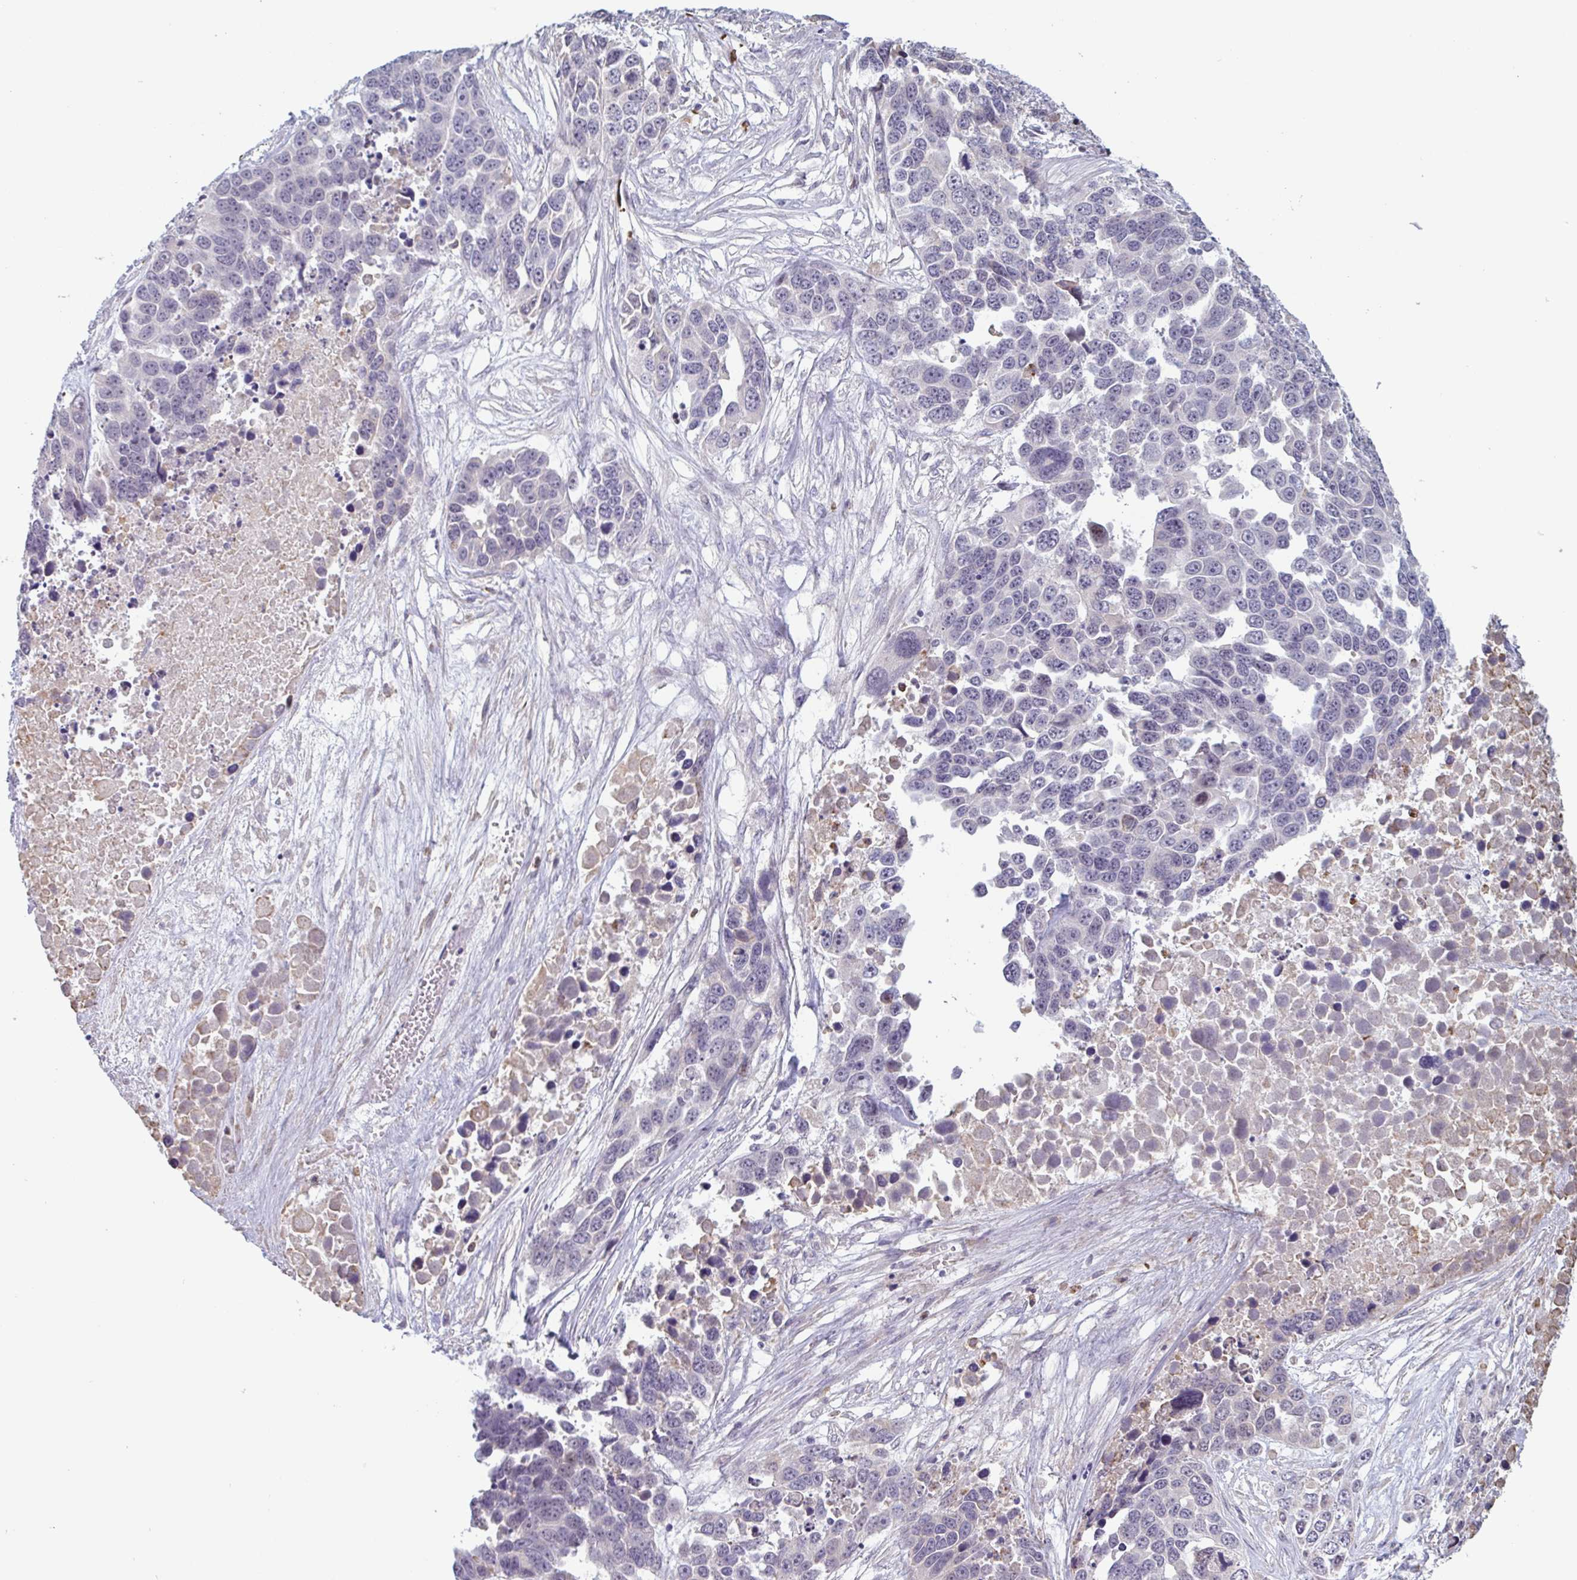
{"staining": {"intensity": "negative", "quantity": "none", "location": "none"}, "tissue": "ovarian cancer", "cell_type": "Tumor cells", "image_type": "cancer", "snomed": [{"axis": "morphology", "description": "Cystadenocarcinoma, serous, NOS"}, {"axis": "topography", "description": "Ovary"}], "caption": "DAB (3,3'-diaminobenzidine) immunohistochemical staining of human serous cystadenocarcinoma (ovarian) displays no significant expression in tumor cells. Brightfield microscopy of immunohistochemistry stained with DAB (brown) and hematoxylin (blue), captured at high magnification.", "gene": "TAF1D", "patient": {"sex": "female", "age": 76}}